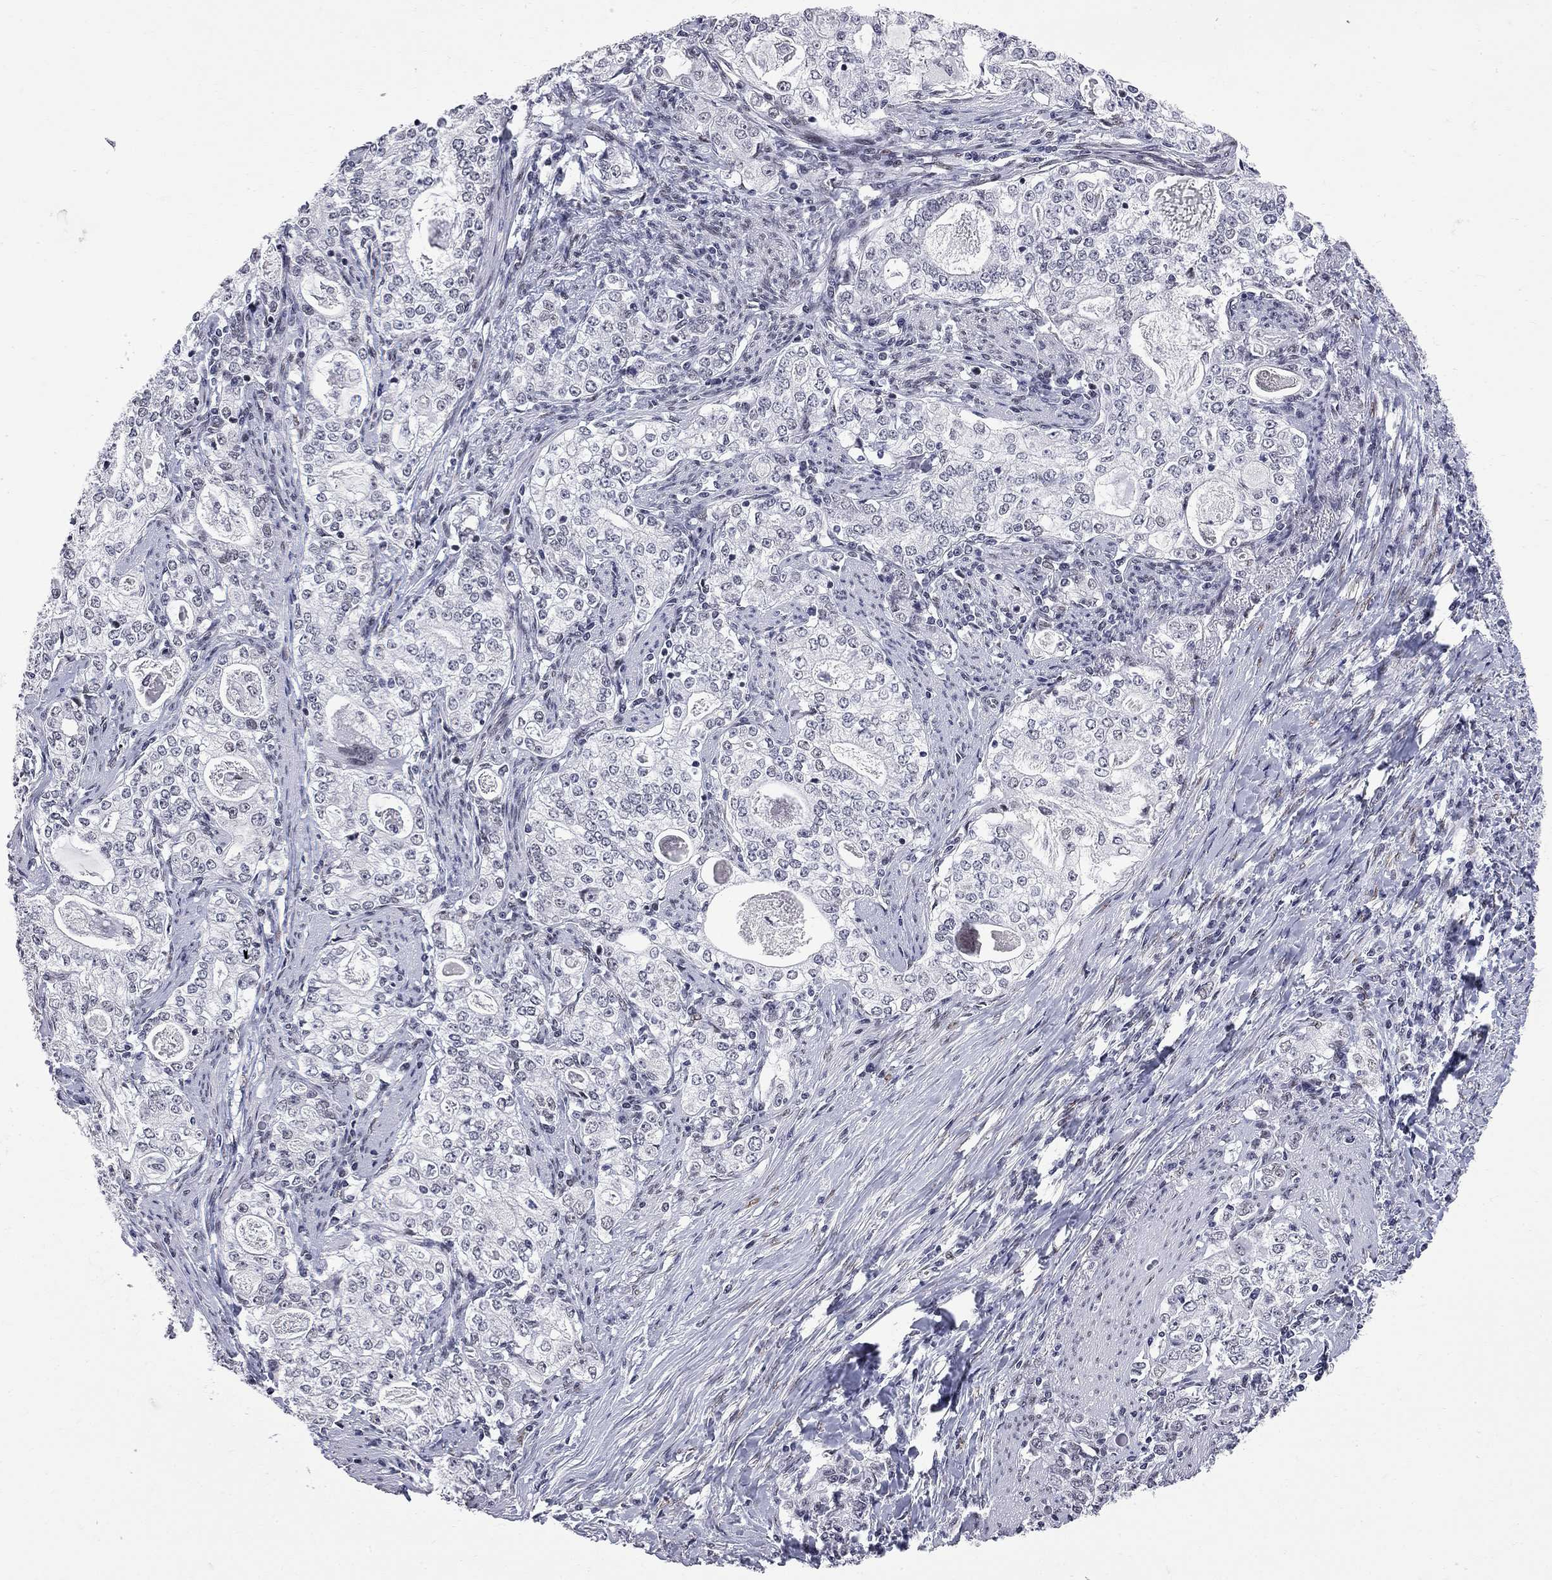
{"staining": {"intensity": "negative", "quantity": "none", "location": "none"}, "tissue": "stomach cancer", "cell_type": "Tumor cells", "image_type": "cancer", "snomed": [{"axis": "morphology", "description": "Adenocarcinoma, NOS"}, {"axis": "topography", "description": "Stomach, lower"}], "caption": "Tumor cells are negative for brown protein staining in adenocarcinoma (stomach).", "gene": "ZBTB47", "patient": {"sex": "female", "age": 72}}